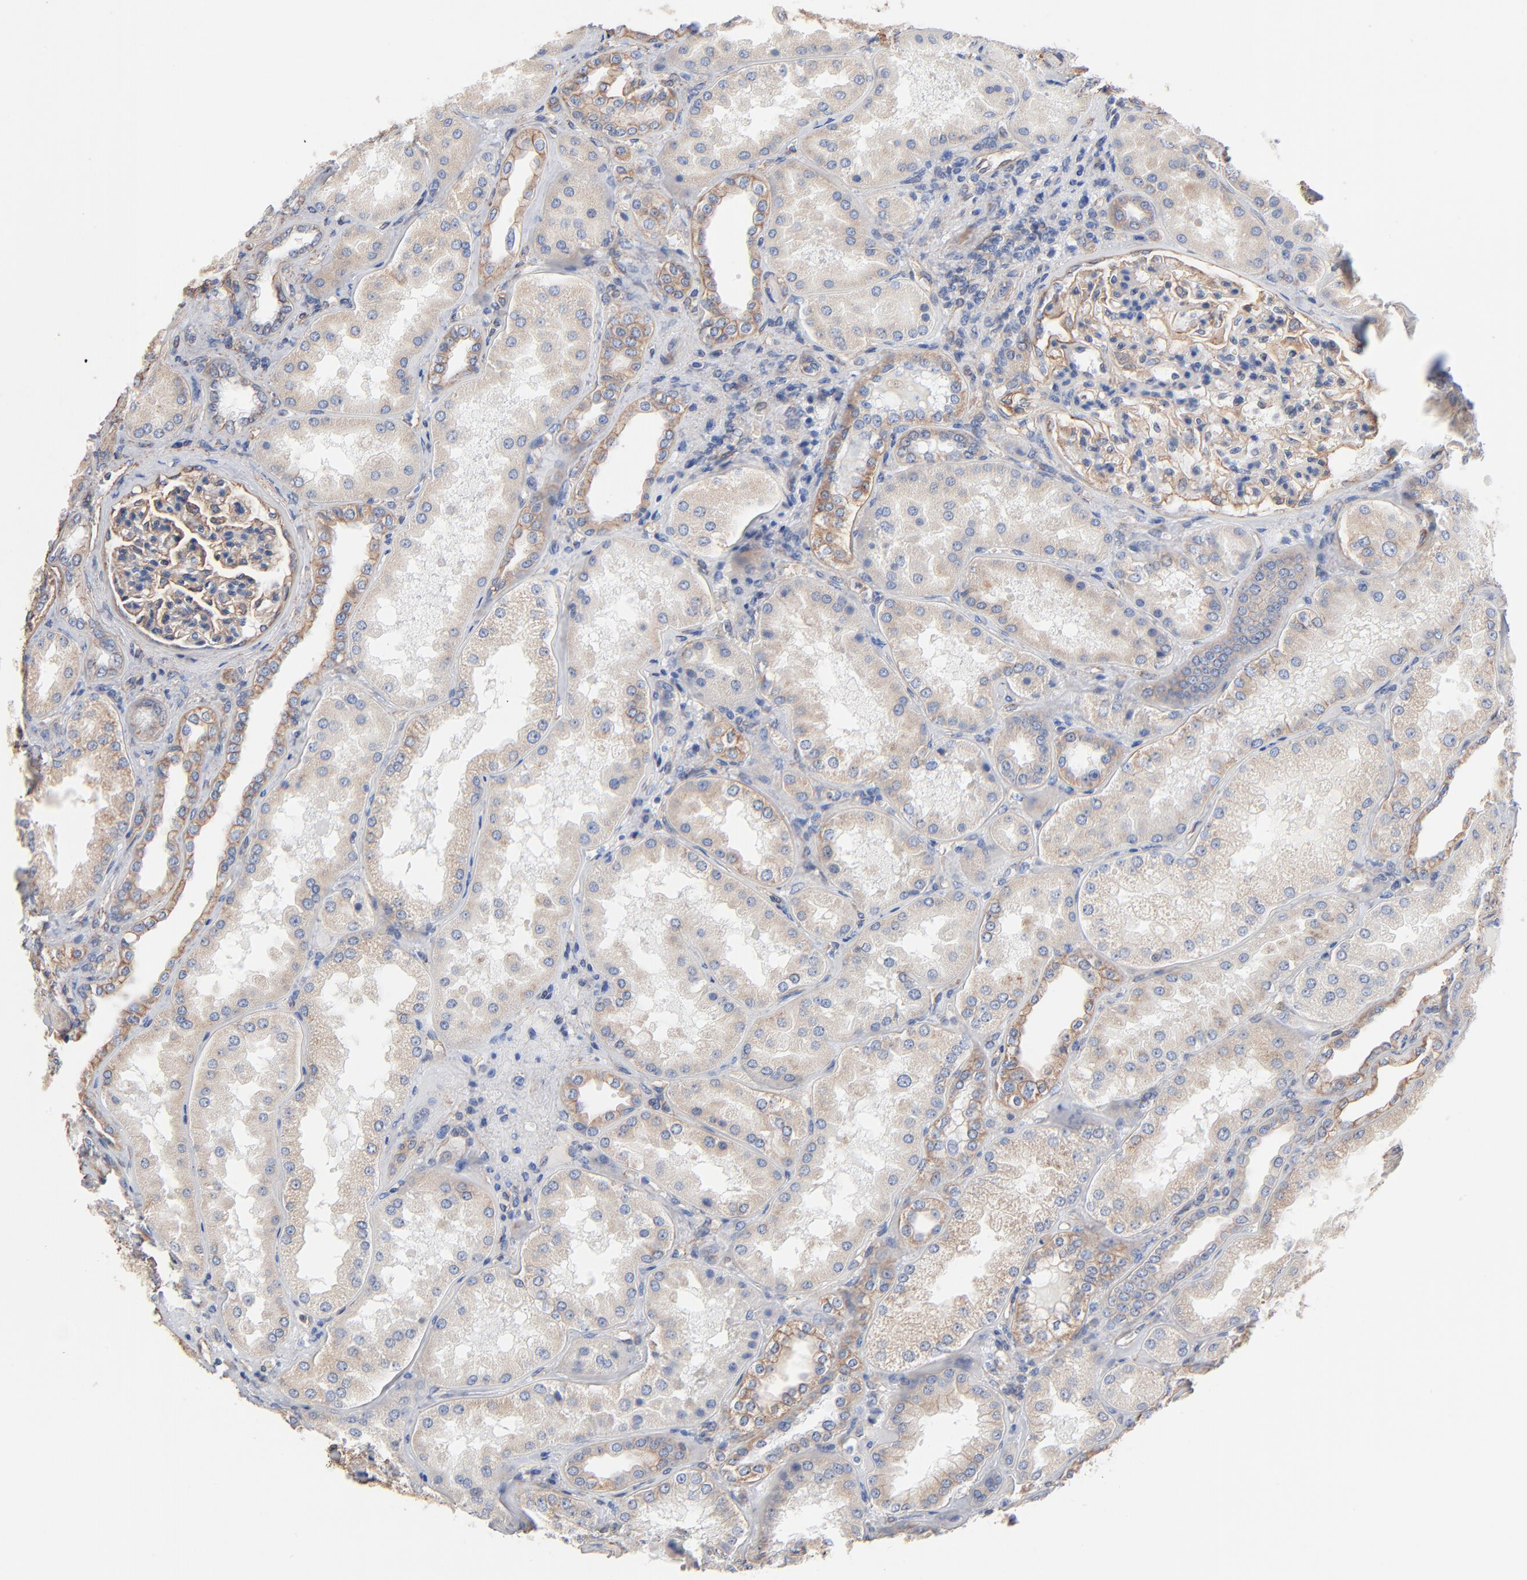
{"staining": {"intensity": "weak", "quantity": "<25%", "location": "cytoplasmic/membranous"}, "tissue": "kidney", "cell_type": "Cells in glomeruli", "image_type": "normal", "snomed": [{"axis": "morphology", "description": "Normal tissue, NOS"}, {"axis": "topography", "description": "Kidney"}], "caption": "Immunohistochemistry (IHC) of unremarkable kidney shows no staining in cells in glomeruli.", "gene": "ABCD4", "patient": {"sex": "female", "age": 56}}